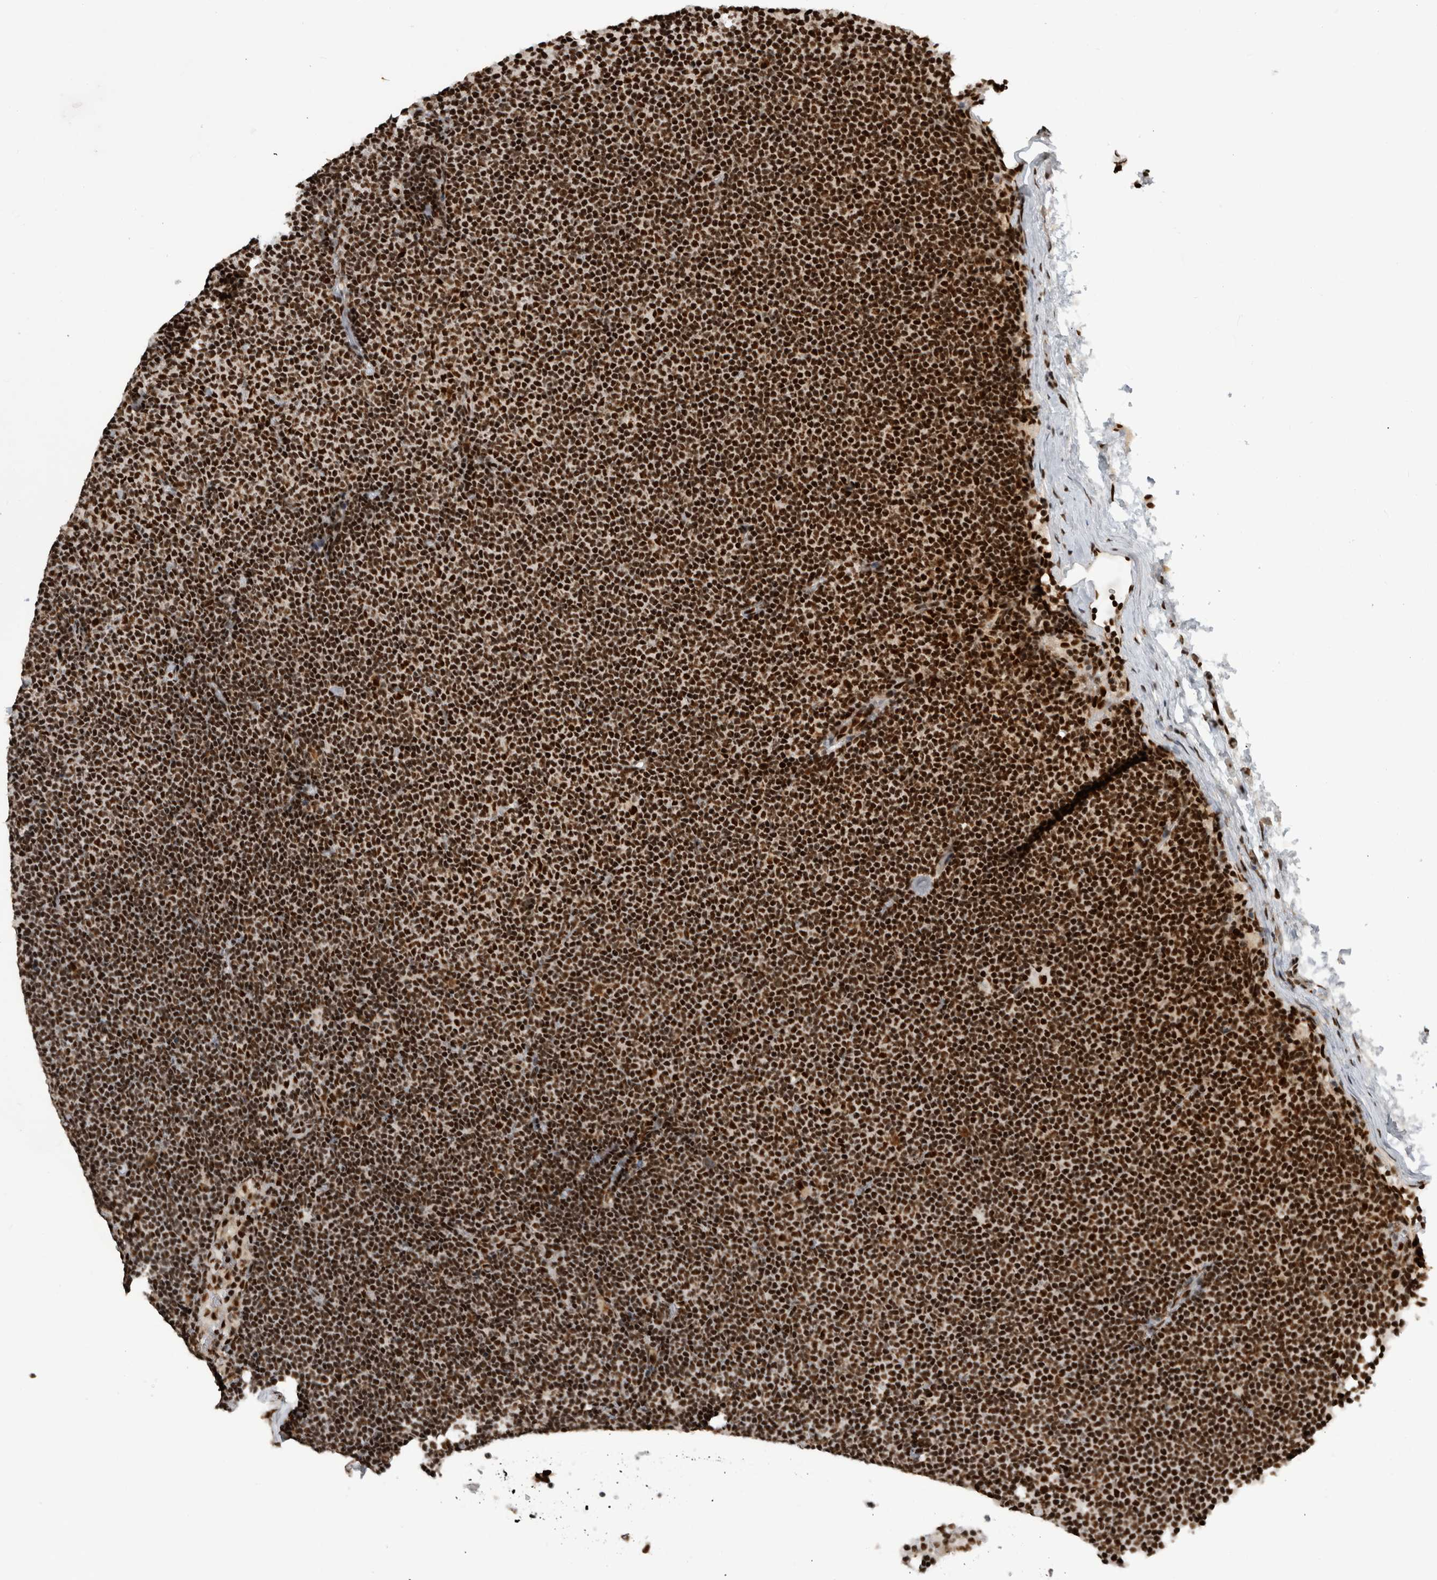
{"staining": {"intensity": "strong", "quantity": ">75%", "location": "nuclear"}, "tissue": "lymphoma", "cell_type": "Tumor cells", "image_type": "cancer", "snomed": [{"axis": "morphology", "description": "Malignant lymphoma, non-Hodgkin's type, Low grade"}, {"axis": "topography", "description": "Lymph node"}], "caption": "This micrograph displays low-grade malignant lymphoma, non-Hodgkin's type stained with immunohistochemistry to label a protein in brown. The nuclear of tumor cells show strong positivity for the protein. Nuclei are counter-stained blue.", "gene": "ZSCAN2", "patient": {"sex": "female", "age": 53}}